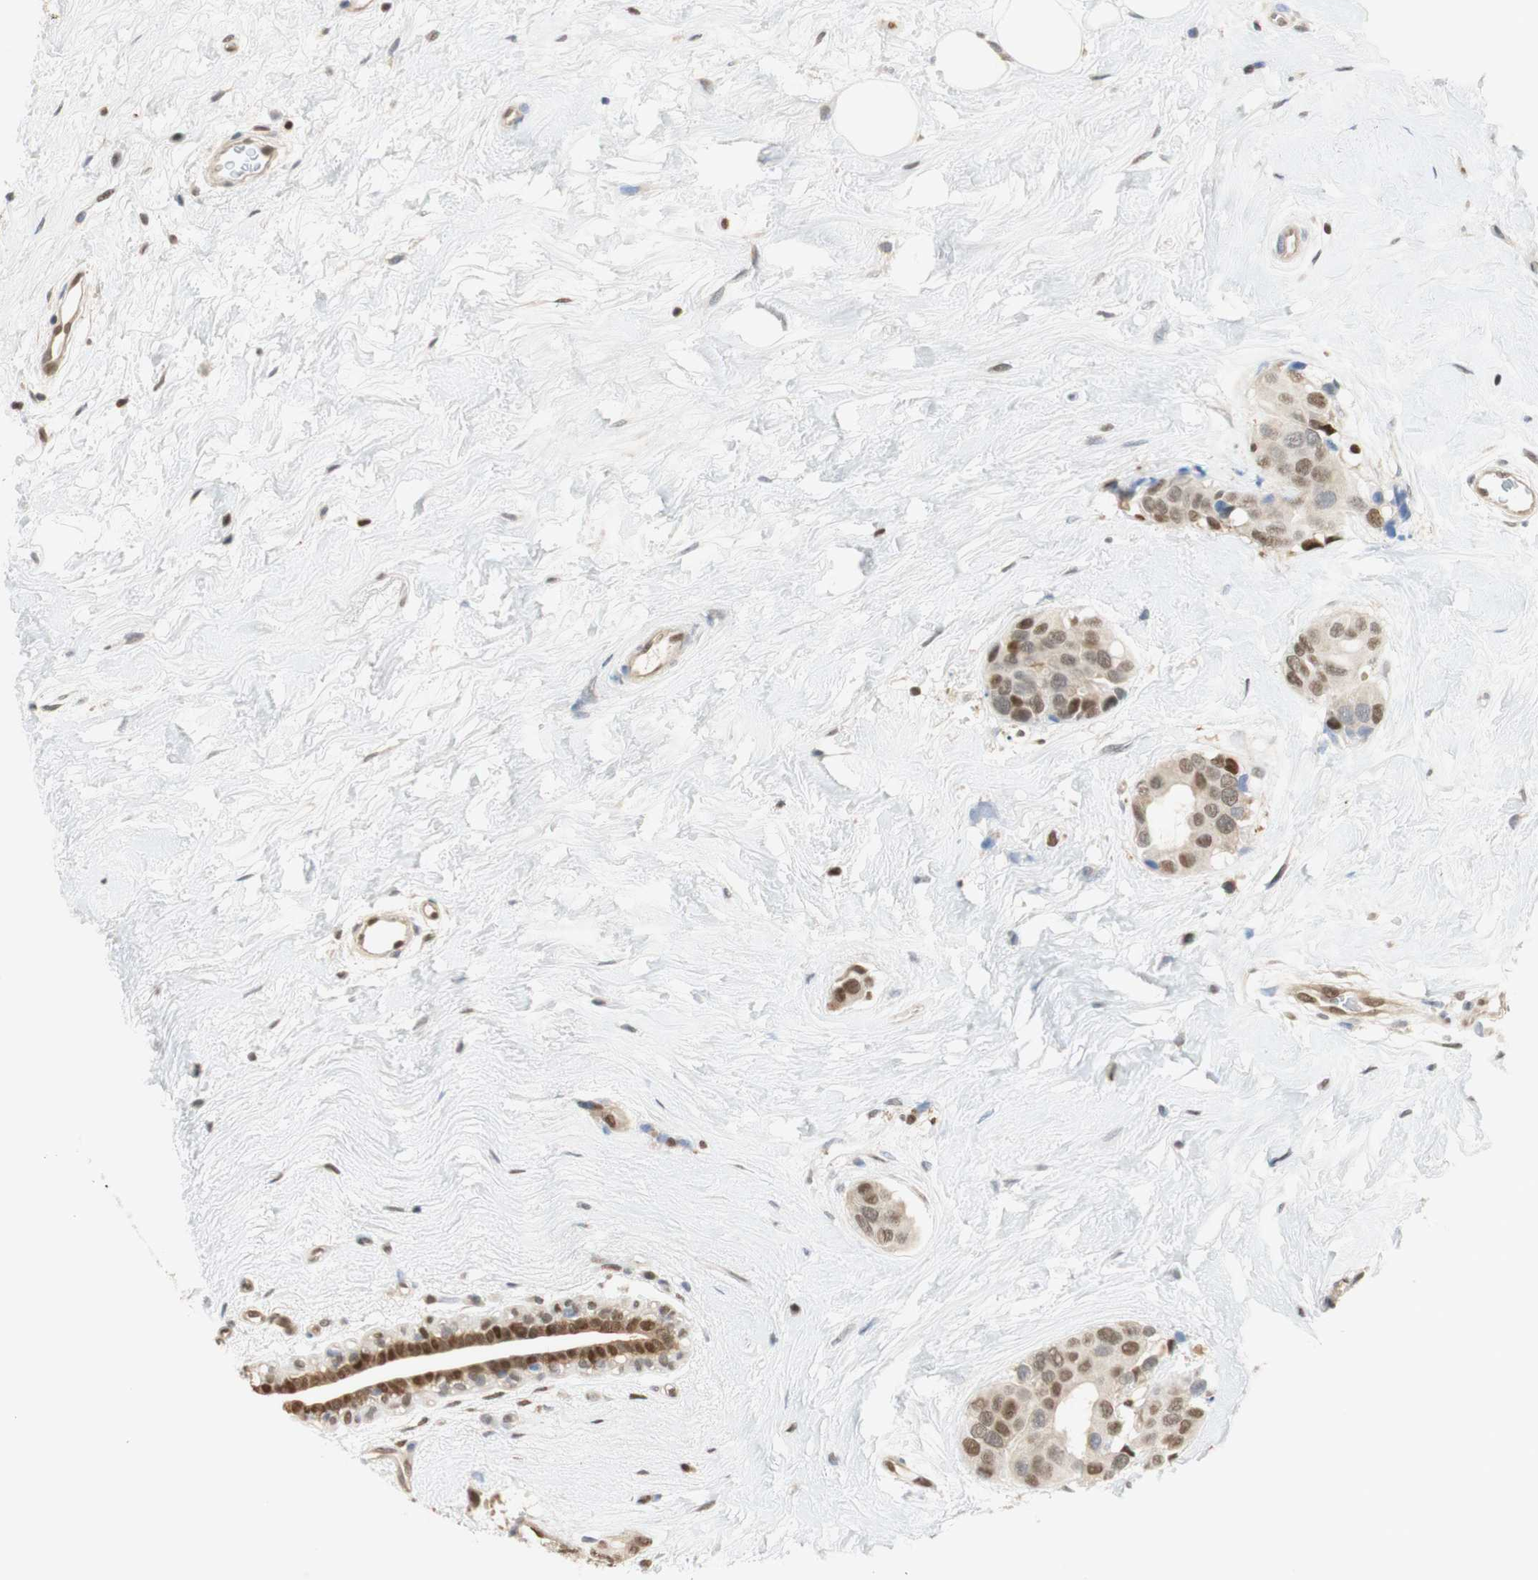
{"staining": {"intensity": "moderate", "quantity": ">75%", "location": "nuclear"}, "tissue": "breast cancer", "cell_type": "Tumor cells", "image_type": "cancer", "snomed": [{"axis": "morphology", "description": "Normal tissue, NOS"}, {"axis": "morphology", "description": "Duct carcinoma"}, {"axis": "topography", "description": "Breast"}], "caption": "Intraductal carcinoma (breast) stained with IHC demonstrates moderate nuclear staining in approximately >75% of tumor cells.", "gene": "NAP1L4", "patient": {"sex": "female", "age": 39}}